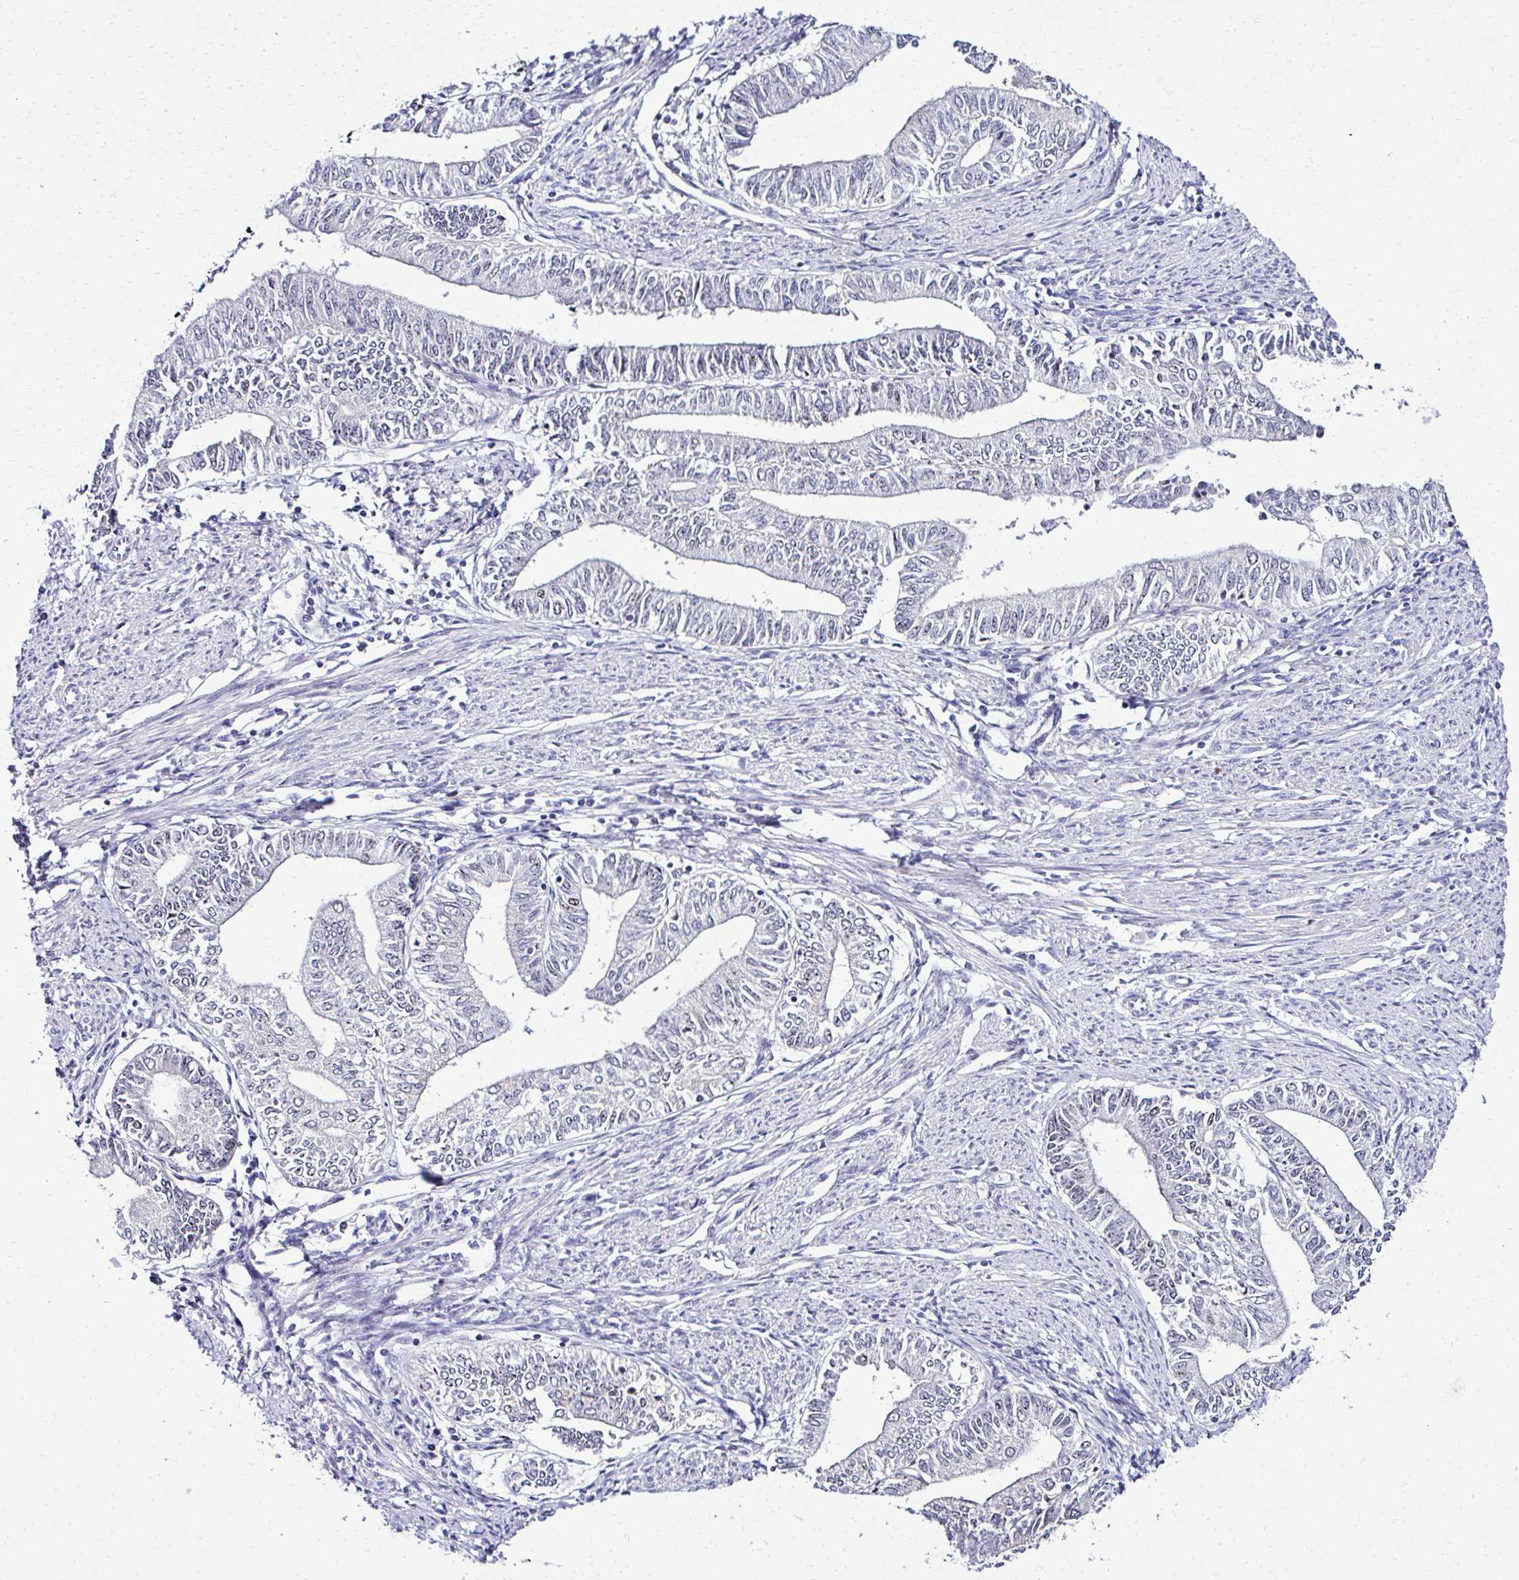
{"staining": {"intensity": "moderate", "quantity": "<25%", "location": "nuclear"}, "tissue": "endometrial cancer", "cell_type": "Tumor cells", "image_type": "cancer", "snomed": [{"axis": "morphology", "description": "Adenocarcinoma, NOS"}, {"axis": "topography", "description": "Endometrium"}], "caption": "A high-resolution image shows immunohistochemistry staining of endometrial adenocarcinoma, which demonstrates moderate nuclear staining in approximately <25% of tumor cells.", "gene": "CEP72", "patient": {"sex": "female", "age": 66}}